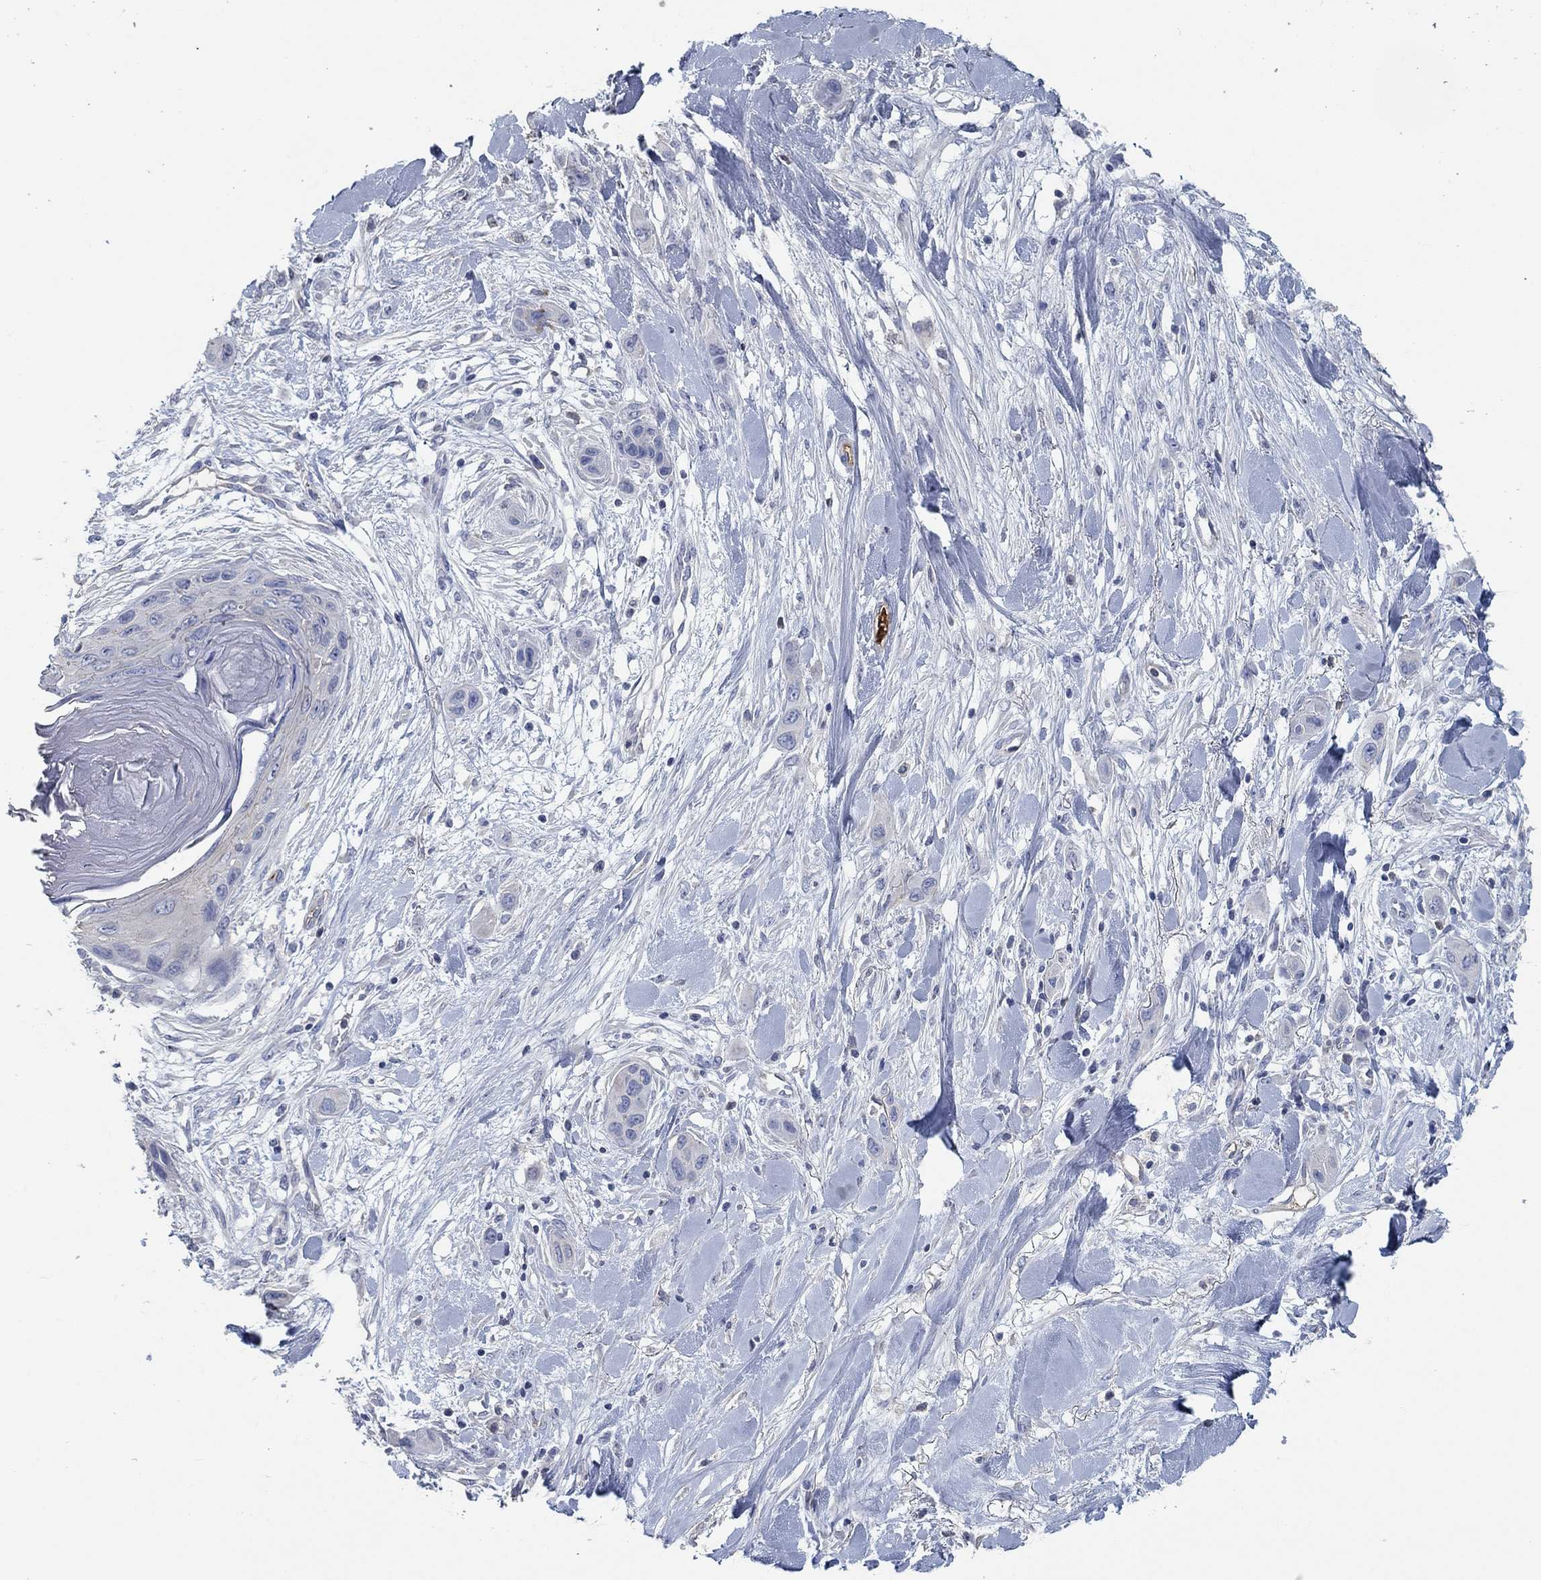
{"staining": {"intensity": "negative", "quantity": "none", "location": "none"}, "tissue": "skin cancer", "cell_type": "Tumor cells", "image_type": "cancer", "snomed": [{"axis": "morphology", "description": "Squamous cell carcinoma, NOS"}, {"axis": "topography", "description": "Skin"}], "caption": "This is an immunohistochemistry (IHC) image of squamous cell carcinoma (skin). There is no positivity in tumor cells.", "gene": "APOC3", "patient": {"sex": "male", "age": 79}}